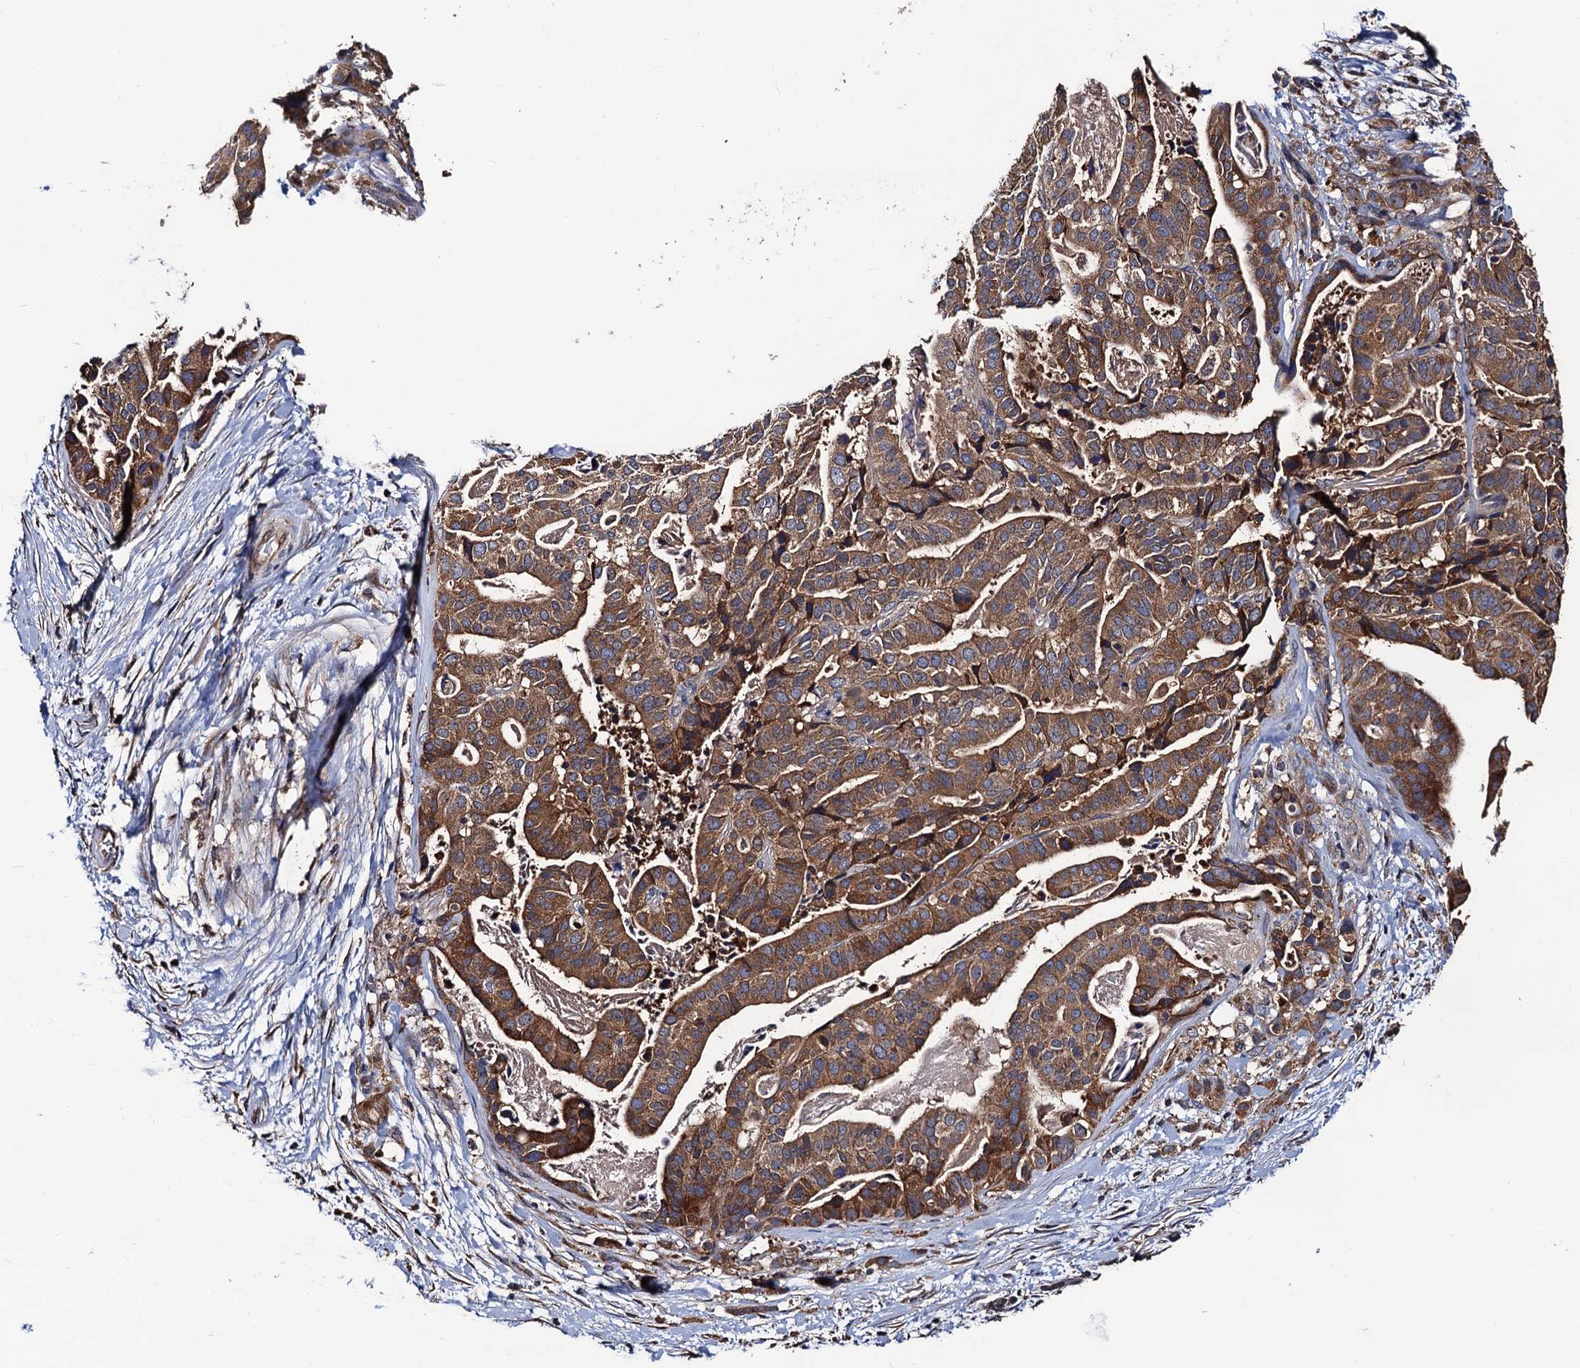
{"staining": {"intensity": "moderate", "quantity": ">75%", "location": "cytoplasmic/membranous"}, "tissue": "stomach cancer", "cell_type": "Tumor cells", "image_type": "cancer", "snomed": [{"axis": "morphology", "description": "Adenocarcinoma, NOS"}, {"axis": "topography", "description": "Stomach"}], "caption": "Immunohistochemistry photomicrograph of neoplastic tissue: human stomach cancer (adenocarcinoma) stained using immunohistochemistry demonstrates medium levels of moderate protein expression localized specifically in the cytoplasmic/membranous of tumor cells, appearing as a cytoplasmic/membranous brown color.", "gene": "RGS11", "patient": {"sex": "male", "age": 48}}